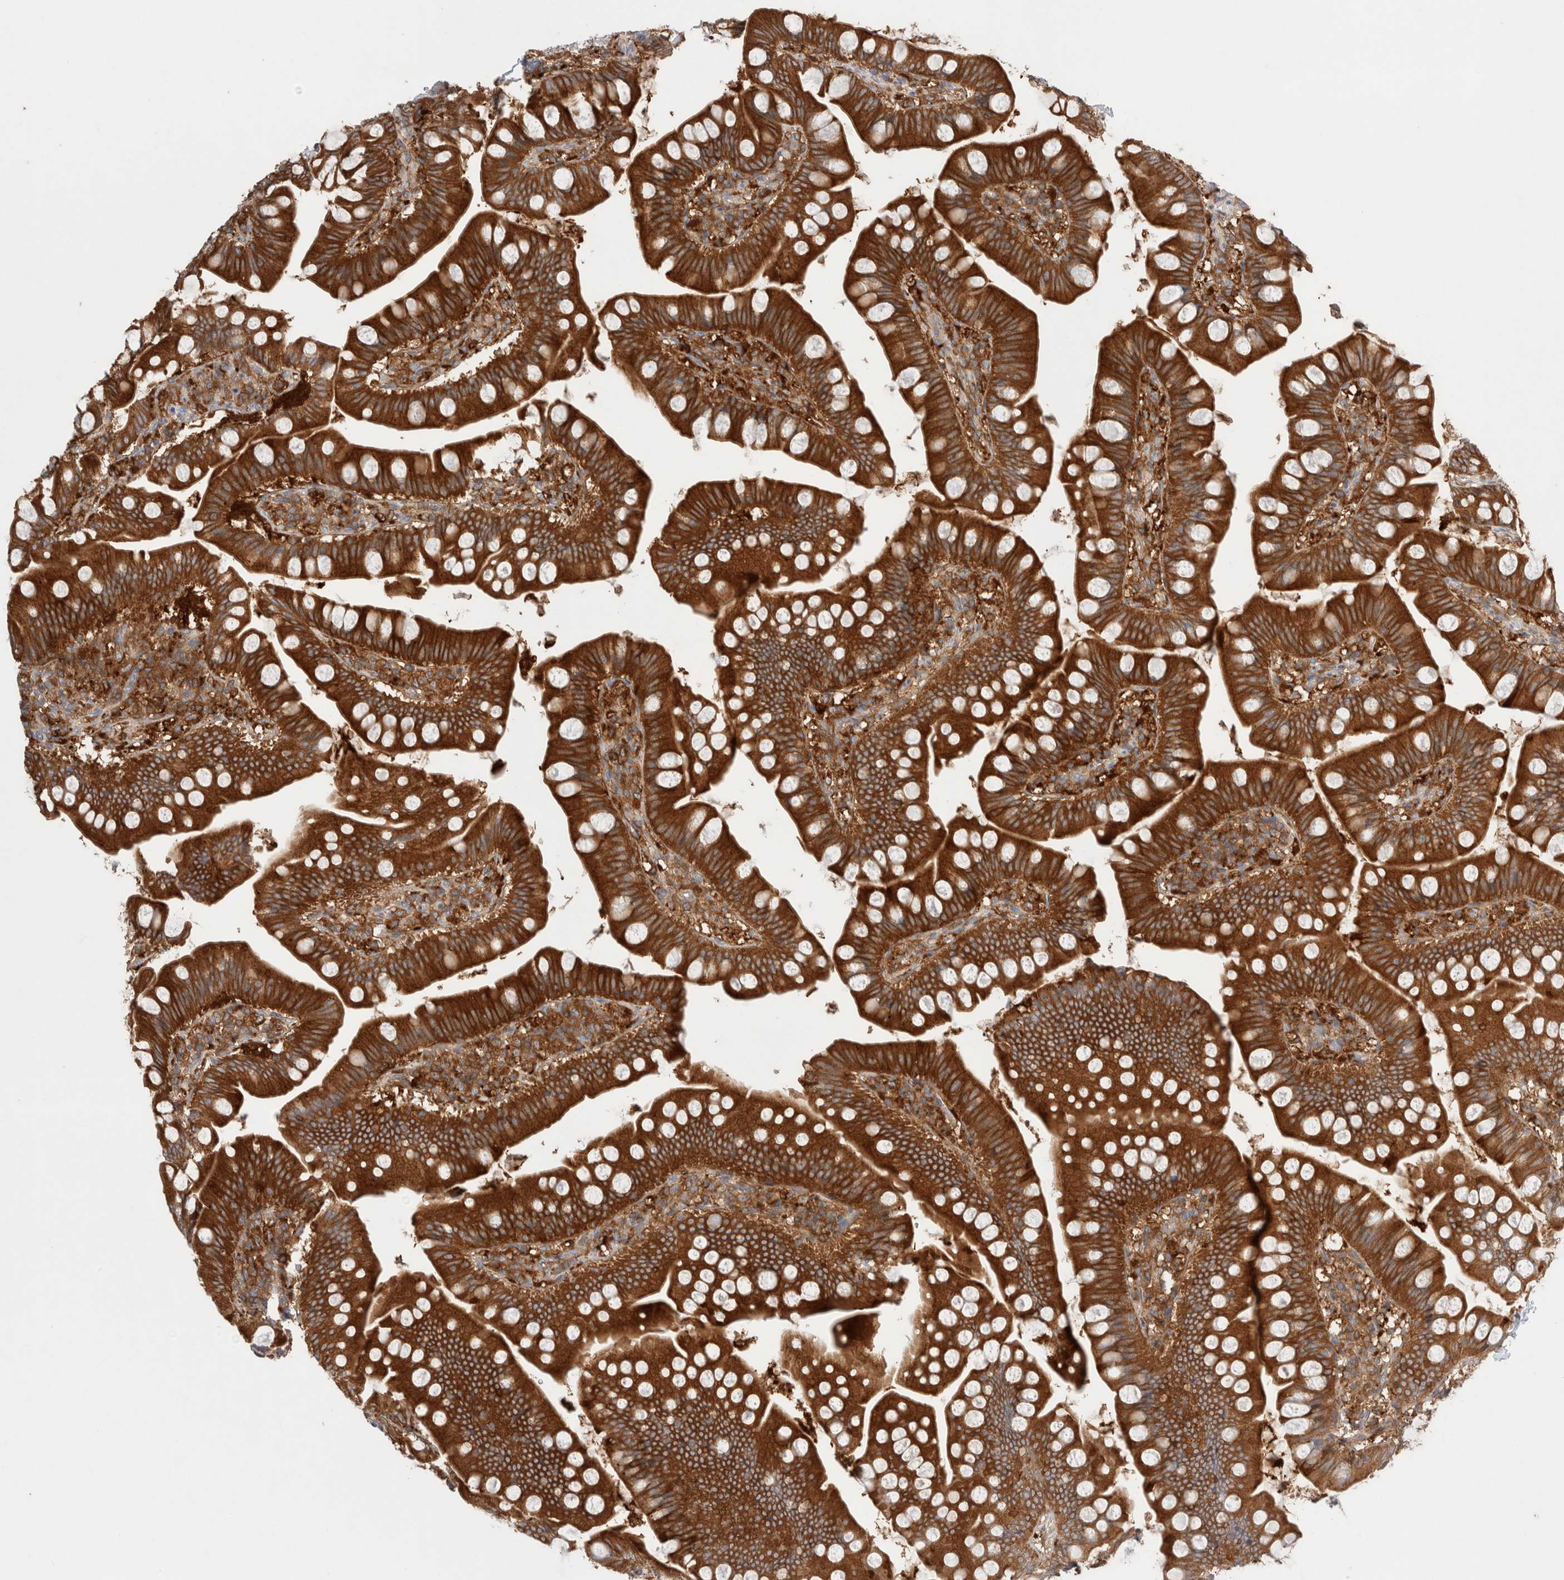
{"staining": {"intensity": "strong", "quantity": ">75%", "location": "cytoplasmic/membranous"}, "tissue": "small intestine", "cell_type": "Glandular cells", "image_type": "normal", "snomed": [{"axis": "morphology", "description": "Normal tissue, NOS"}, {"axis": "topography", "description": "Small intestine"}], "caption": "Brown immunohistochemical staining in normal human small intestine displays strong cytoplasmic/membranous positivity in approximately >75% of glandular cells.", "gene": "KLHL14", "patient": {"sex": "male", "age": 7}}